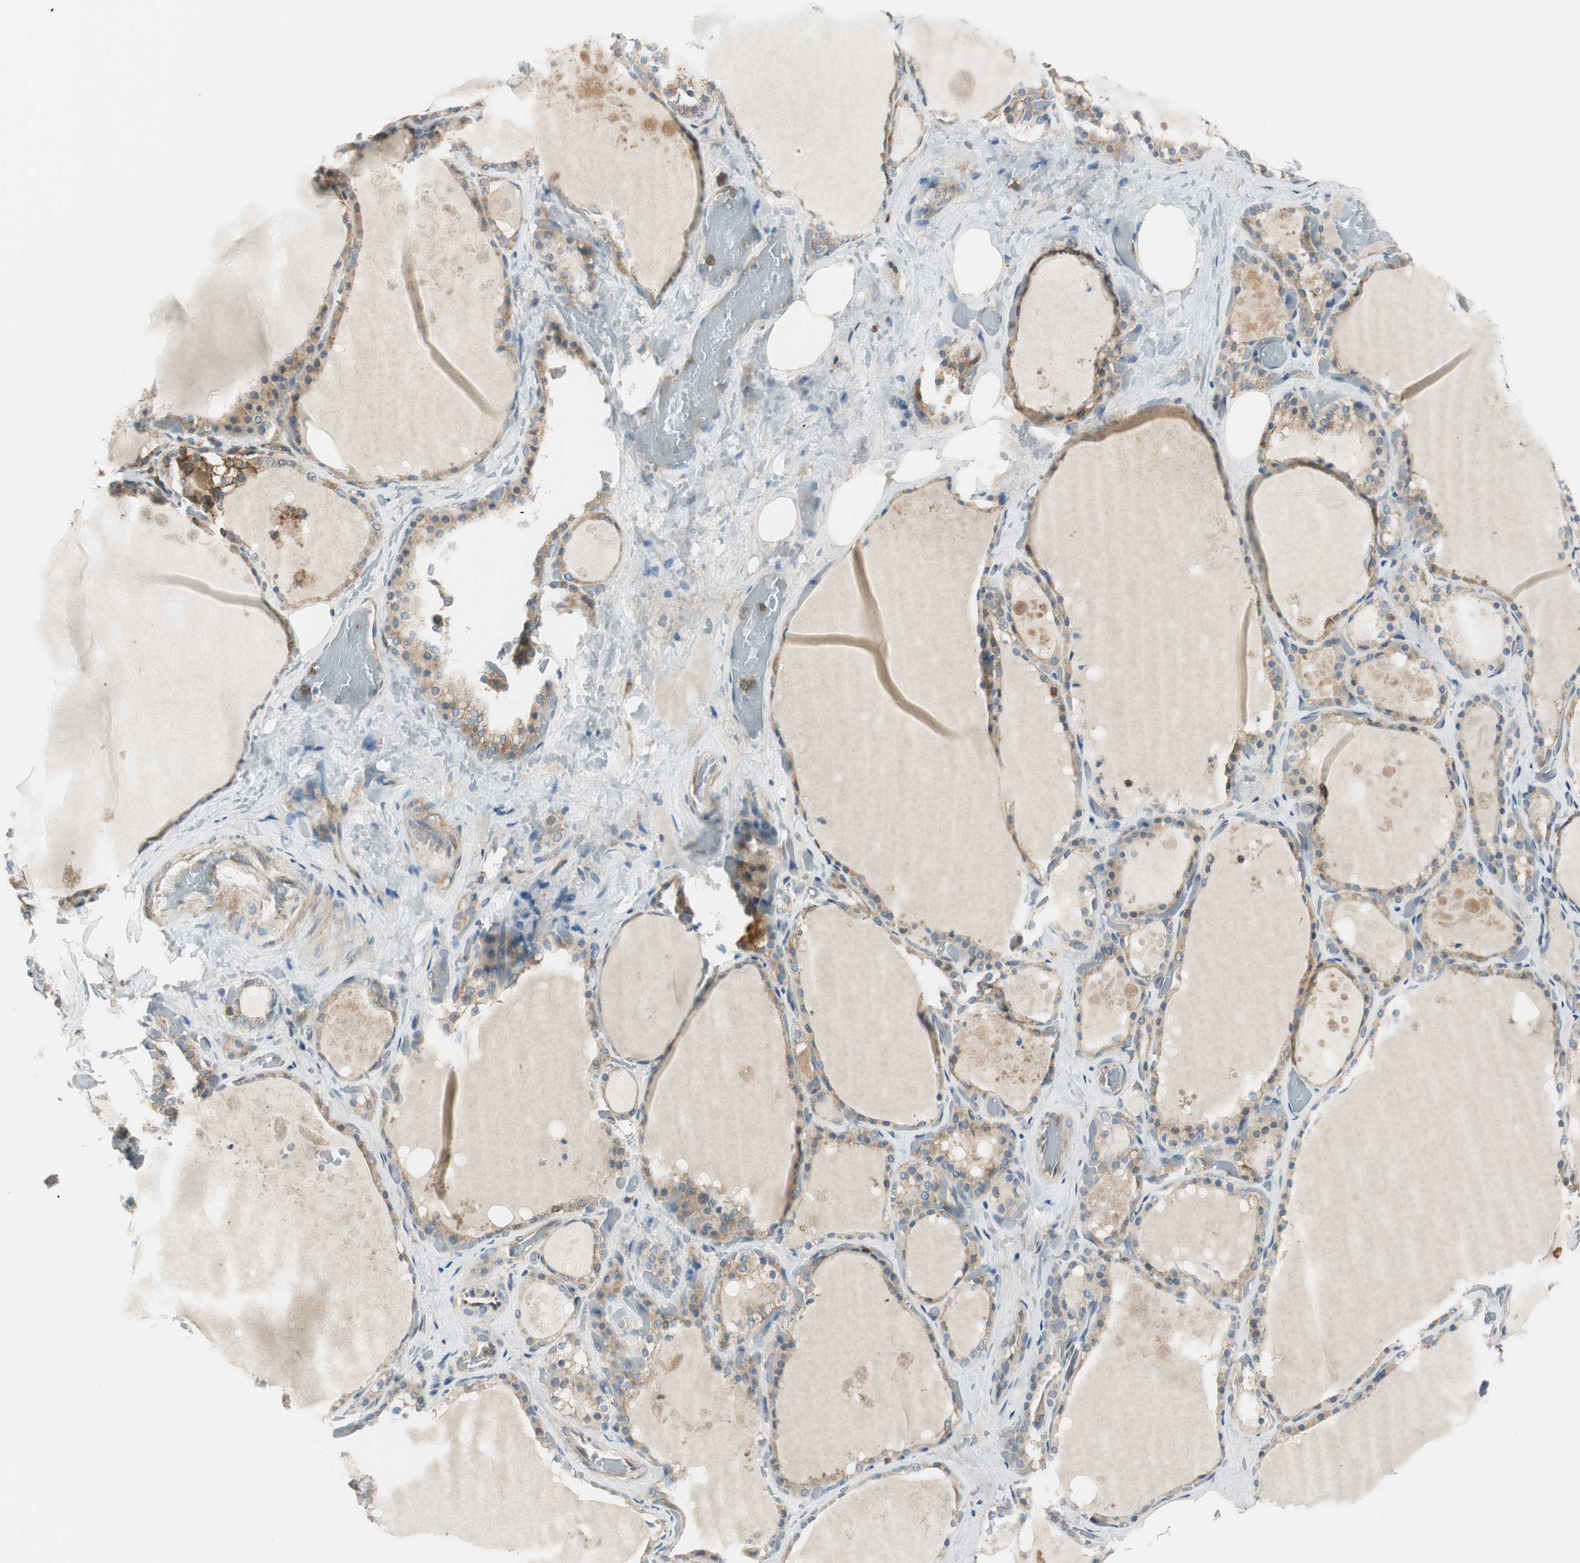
{"staining": {"intensity": "moderate", "quantity": ">75%", "location": "cytoplasmic/membranous"}, "tissue": "thyroid gland", "cell_type": "Glandular cells", "image_type": "normal", "snomed": [{"axis": "morphology", "description": "Normal tissue, NOS"}, {"axis": "topography", "description": "Thyroid gland"}], "caption": "A high-resolution image shows immunohistochemistry (IHC) staining of unremarkable thyroid gland, which demonstrates moderate cytoplasmic/membranous positivity in about >75% of glandular cells. (DAB (3,3'-diaminobenzidine) = brown stain, brightfield microscopy at high magnification).", "gene": "PI4K2B", "patient": {"sex": "male", "age": 61}}